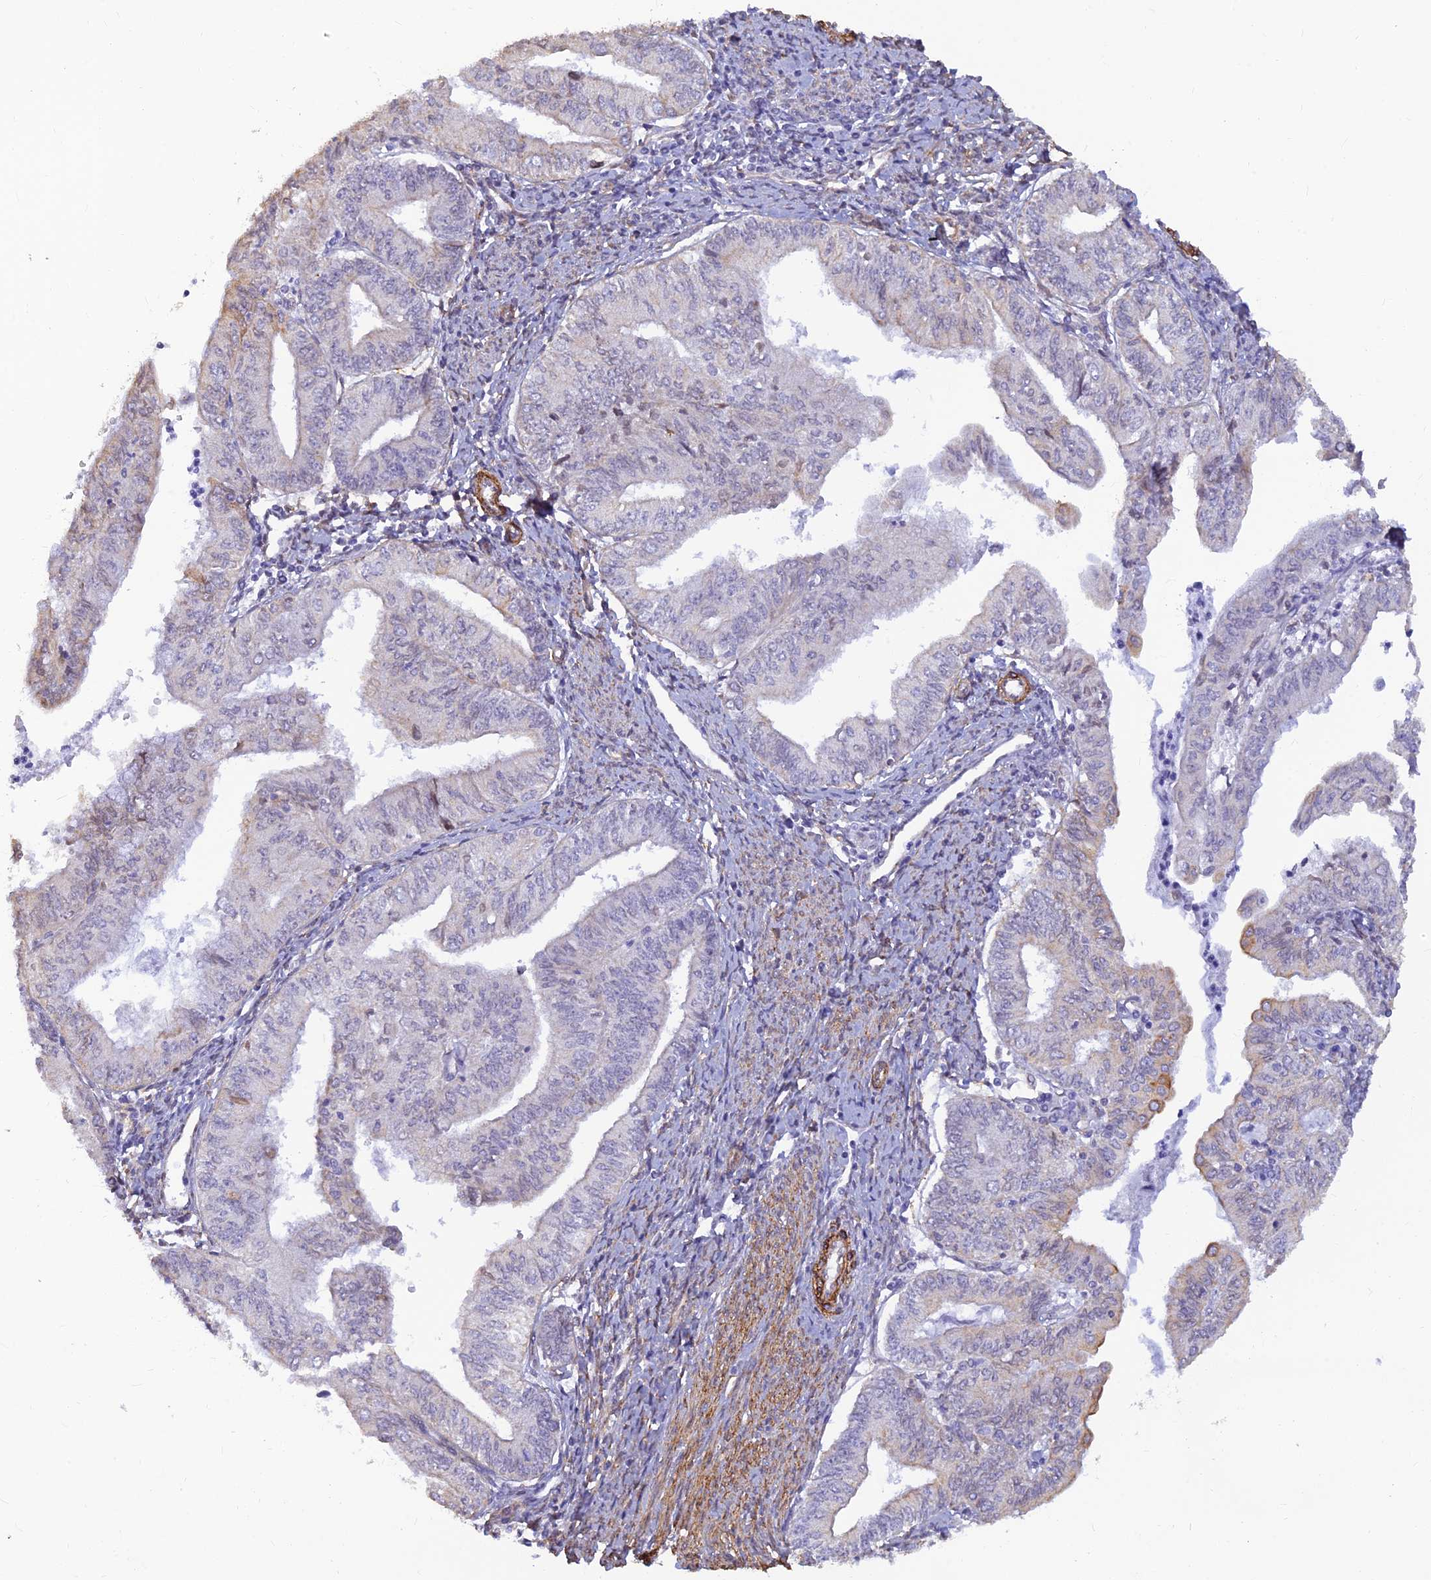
{"staining": {"intensity": "moderate", "quantity": "<25%", "location": "cytoplasmic/membranous"}, "tissue": "endometrial cancer", "cell_type": "Tumor cells", "image_type": "cancer", "snomed": [{"axis": "morphology", "description": "Adenocarcinoma, NOS"}, {"axis": "topography", "description": "Endometrium"}], "caption": "Human endometrial adenocarcinoma stained with a brown dye displays moderate cytoplasmic/membranous positive staining in approximately <25% of tumor cells.", "gene": "ALDH1L2", "patient": {"sex": "female", "age": 66}}